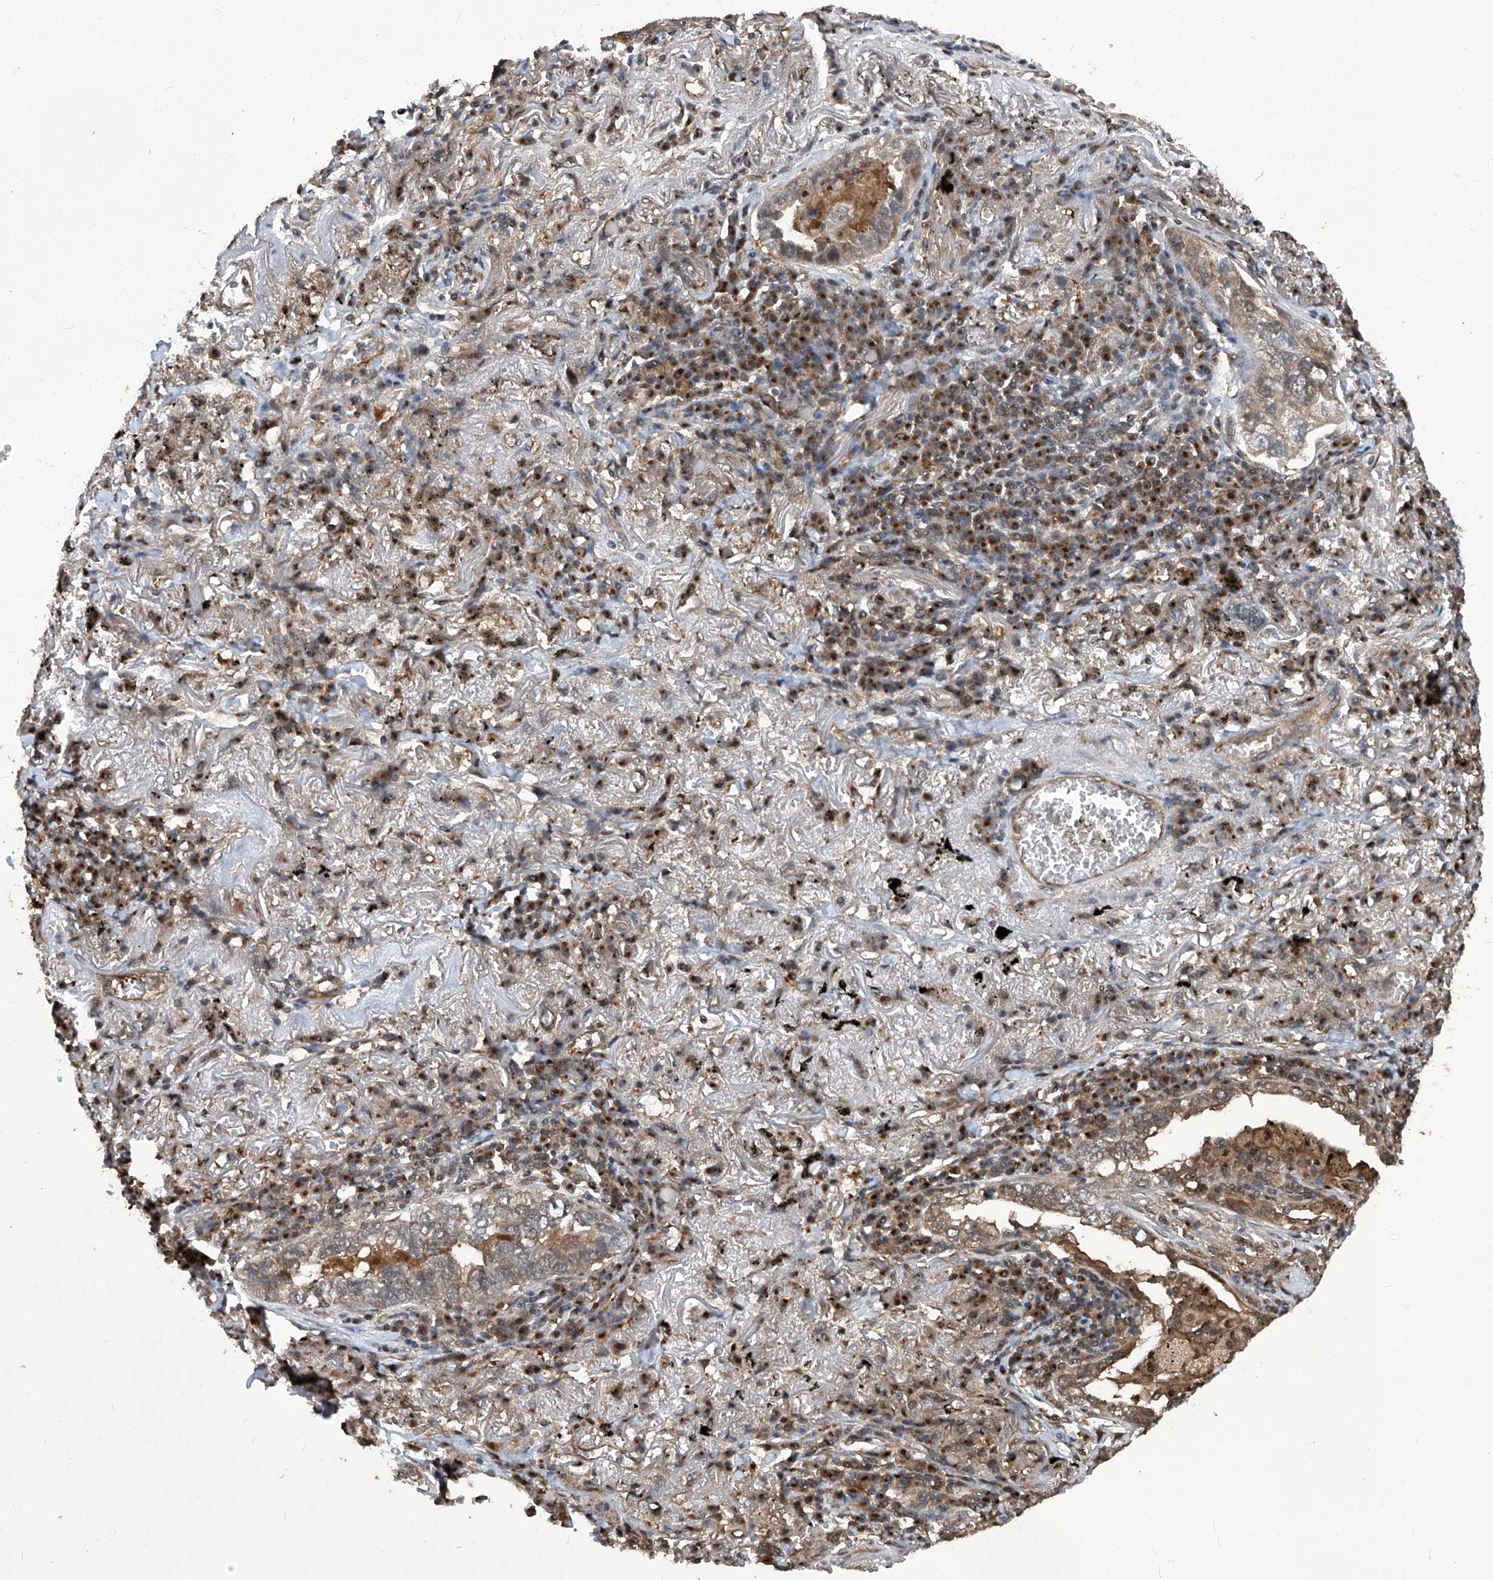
{"staining": {"intensity": "weak", "quantity": "25%-75%", "location": "cytoplasmic/membranous"}, "tissue": "lung cancer", "cell_type": "Tumor cells", "image_type": "cancer", "snomed": [{"axis": "morphology", "description": "Adenocarcinoma, NOS"}, {"axis": "topography", "description": "Lung"}], "caption": "Lung cancer tissue reveals weak cytoplasmic/membranous staining in about 25%-75% of tumor cells, visualized by immunohistochemistry.", "gene": "PSMB1", "patient": {"sex": "male", "age": 65}}